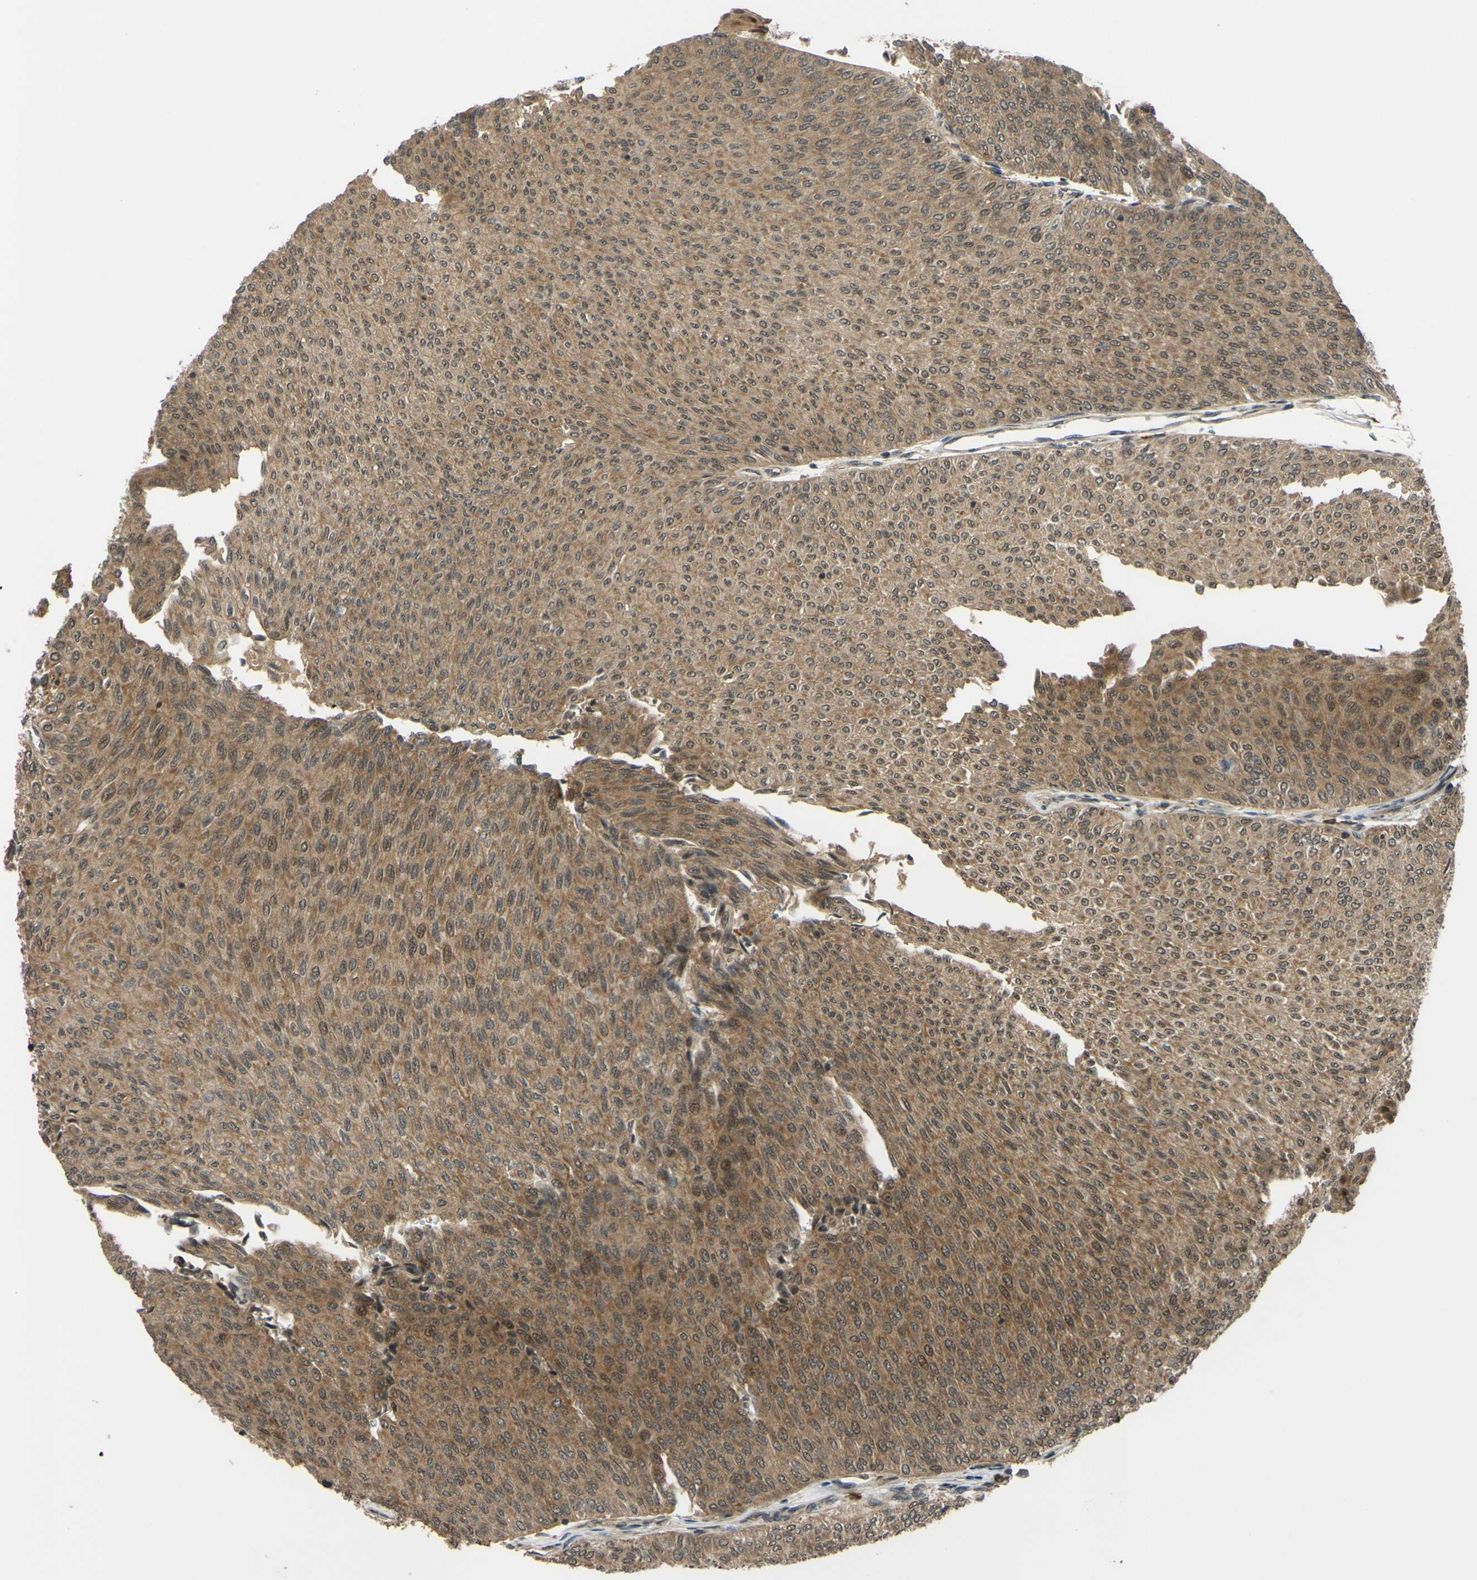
{"staining": {"intensity": "moderate", "quantity": ">75%", "location": "cytoplasmic/membranous,nuclear"}, "tissue": "urothelial cancer", "cell_type": "Tumor cells", "image_type": "cancer", "snomed": [{"axis": "morphology", "description": "Urothelial carcinoma, Low grade"}, {"axis": "topography", "description": "Urinary bladder"}], "caption": "Immunohistochemical staining of human urothelial carcinoma (low-grade) shows medium levels of moderate cytoplasmic/membranous and nuclear protein positivity in about >75% of tumor cells. (brown staining indicates protein expression, while blue staining denotes nuclei).", "gene": "ABCC8", "patient": {"sex": "male", "age": 78}}